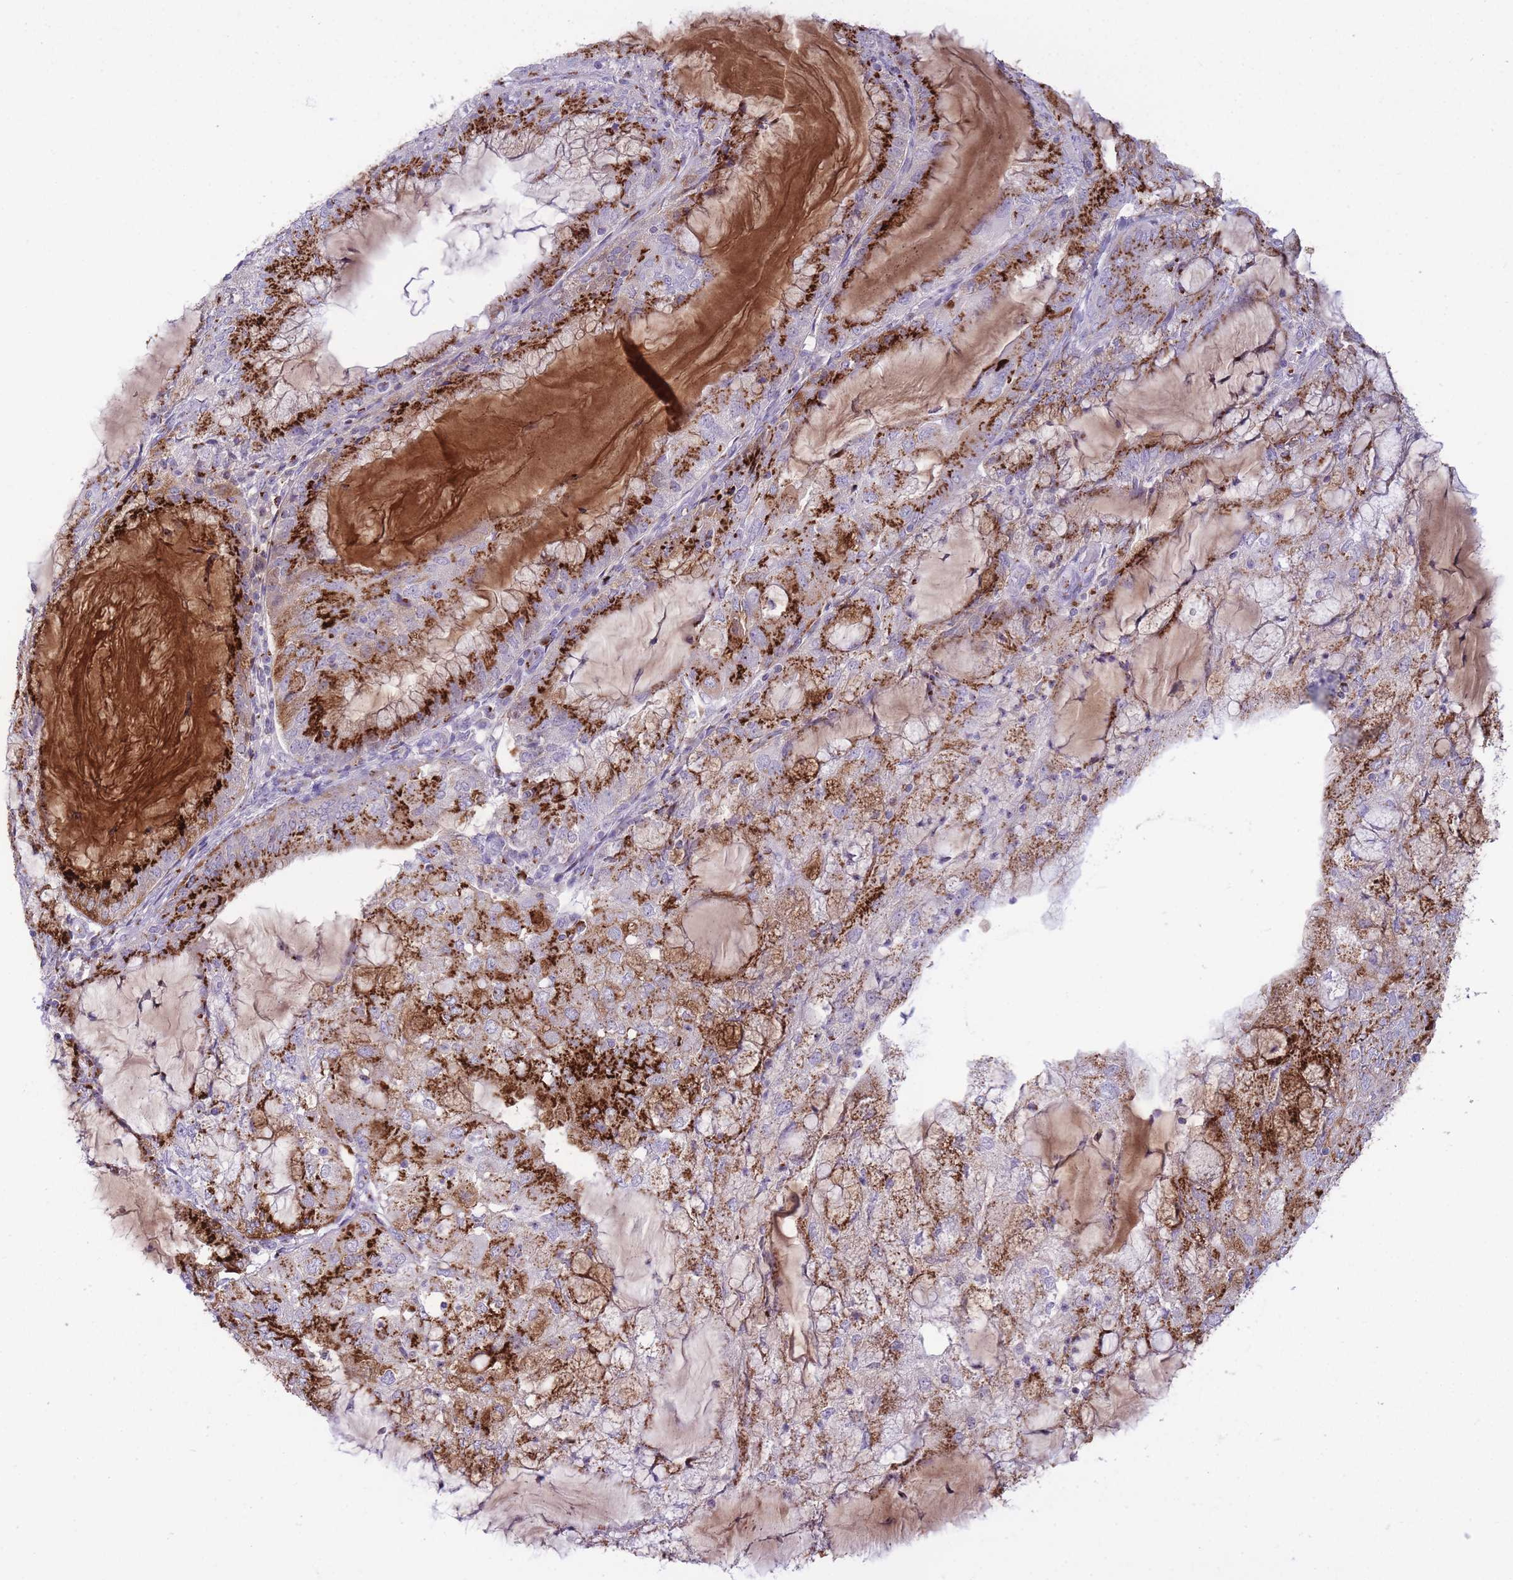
{"staining": {"intensity": "strong", "quantity": ">75%", "location": "cytoplasmic/membranous"}, "tissue": "endometrial cancer", "cell_type": "Tumor cells", "image_type": "cancer", "snomed": [{"axis": "morphology", "description": "Adenocarcinoma, NOS"}, {"axis": "topography", "description": "Endometrium"}], "caption": "The immunohistochemical stain shows strong cytoplasmic/membranous expression in tumor cells of adenocarcinoma (endometrial) tissue.", "gene": "B4GALT2", "patient": {"sex": "female", "age": 81}}